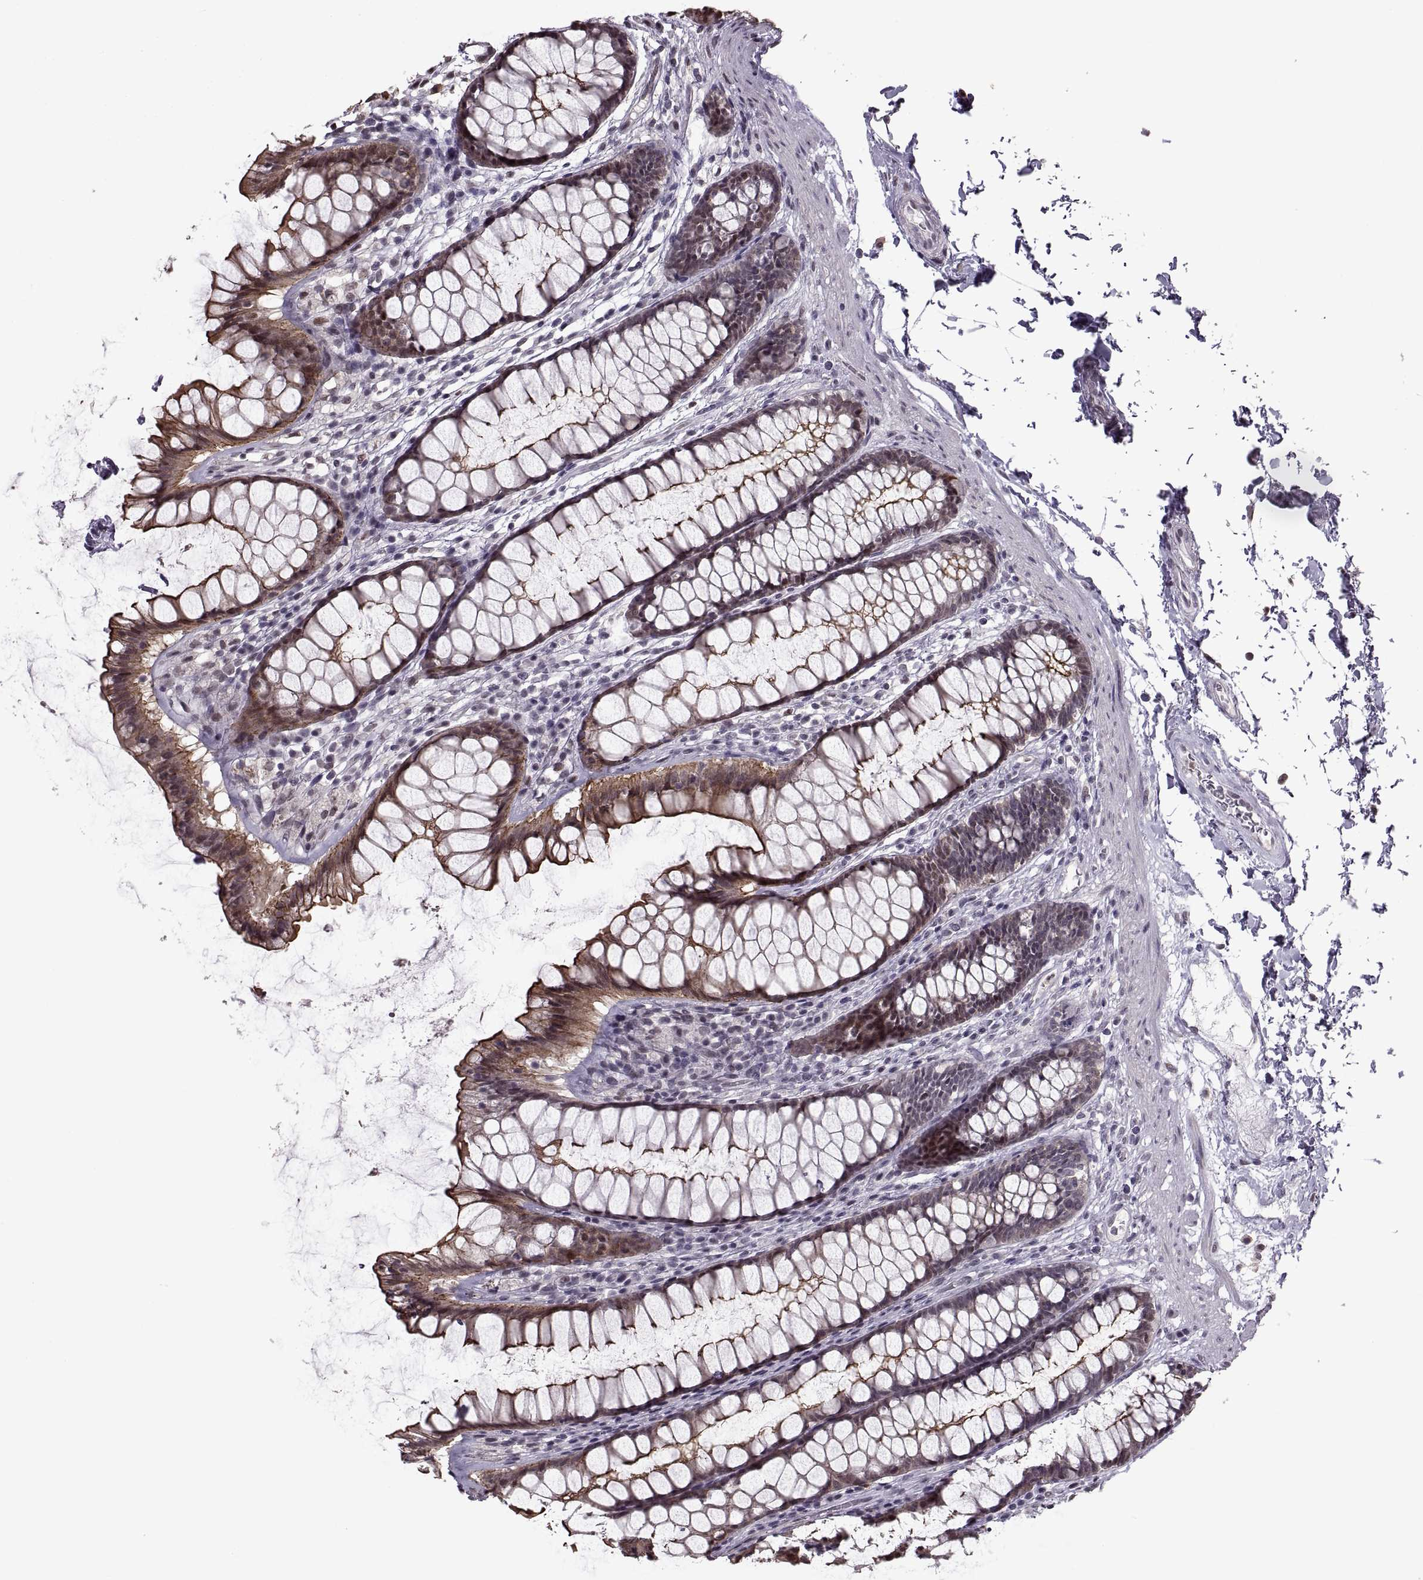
{"staining": {"intensity": "strong", "quantity": ">75%", "location": "cytoplasmic/membranous"}, "tissue": "rectum", "cell_type": "Glandular cells", "image_type": "normal", "snomed": [{"axis": "morphology", "description": "Normal tissue, NOS"}, {"axis": "topography", "description": "Rectum"}], "caption": "The immunohistochemical stain labels strong cytoplasmic/membranous expression in glandular cells of unremarkable rectum.", "gene": "PALS1", "patient": {"sex": "male", "age": 72}}